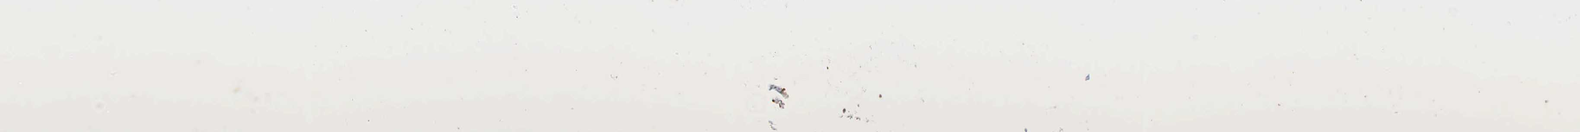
{"staining": {"intensity": "strong", "quantity": ">75%", "location": "cytoplasmic/membranous"}, "tissue": "stomach cancer", "cell_type": "Tumor cells", "image_type": "cancer", "snomed": [{"axis": "morphology", "description": "Adenocarcinoma, NOS"}, {"axis": "topography", "description": "Stomach"}], "caption": "About >75% of tumor cells in adenocarcinoma (stomach) show strong cytoplasmic/membranous protein positivity as visualized by brown immunohistochemical staining.", "gene": "LYZ", "patient": {"sex": "male", "age": 72}}